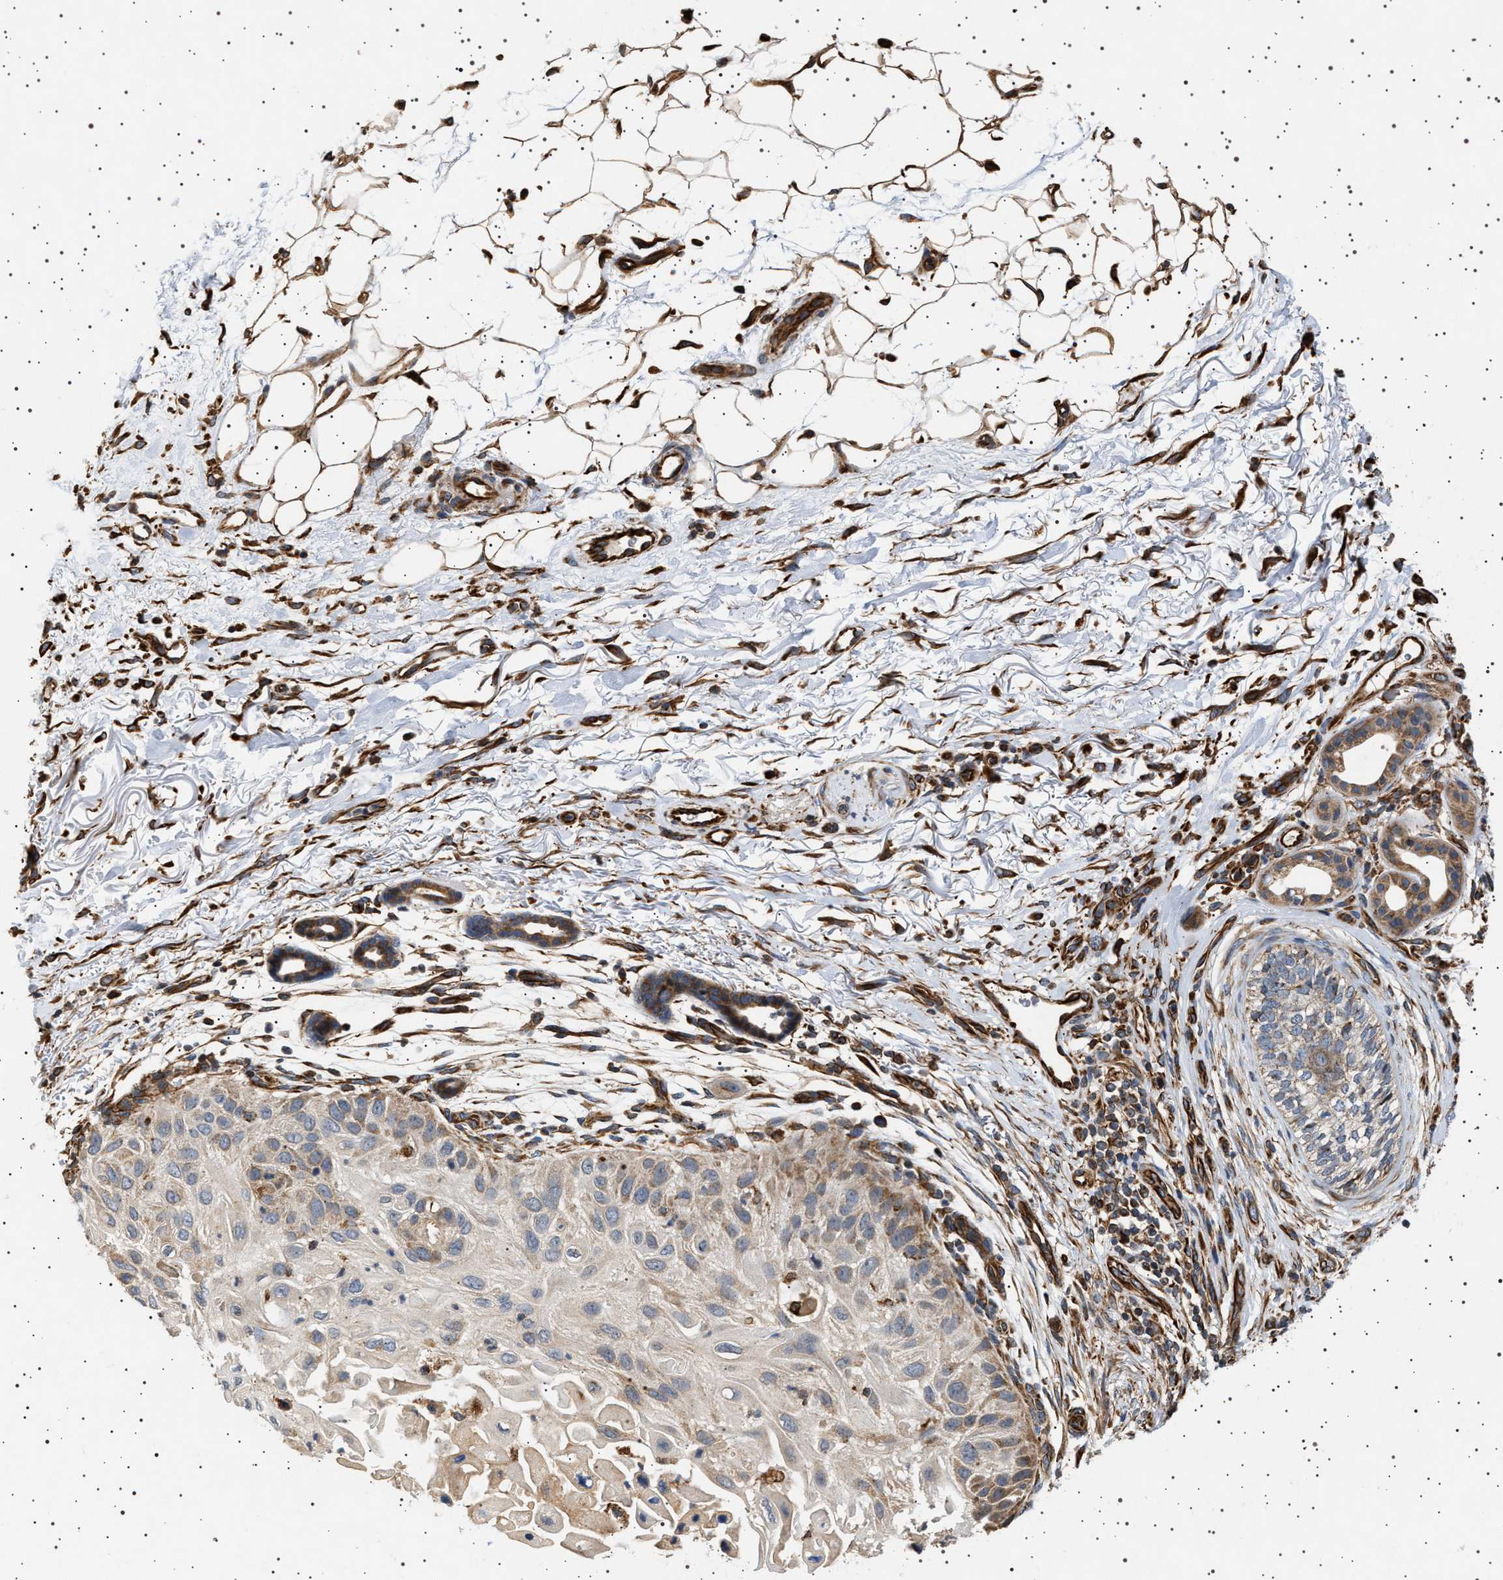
{"staining": {"intensity": "moderate", "quantity": "<25%", "location": "cytoplasmic/membranous"}, "tissue": "skin cancer", "cell_type": "Tumor cells", "image_type": "cancer", "snomed": [{"axis": "morphology", "description": "Squamous cell carcinoma, NOS"}, {"axis": "topography", "description": "Skin"}], "caption": "Immunohistochemistry staining of skin cancer, which displays low levels of moderate cytoplasmic/membranous staining in approximately <25% of tumor cells indicating moderate cytoplasmic/membranous protein staining. The staining was performed using DAB (brown) for protein detection and nuclei were counterstained in hematoxylin (blue).", "gene": "TRUB2", "patient": {"sex": "female", "age": 77}}